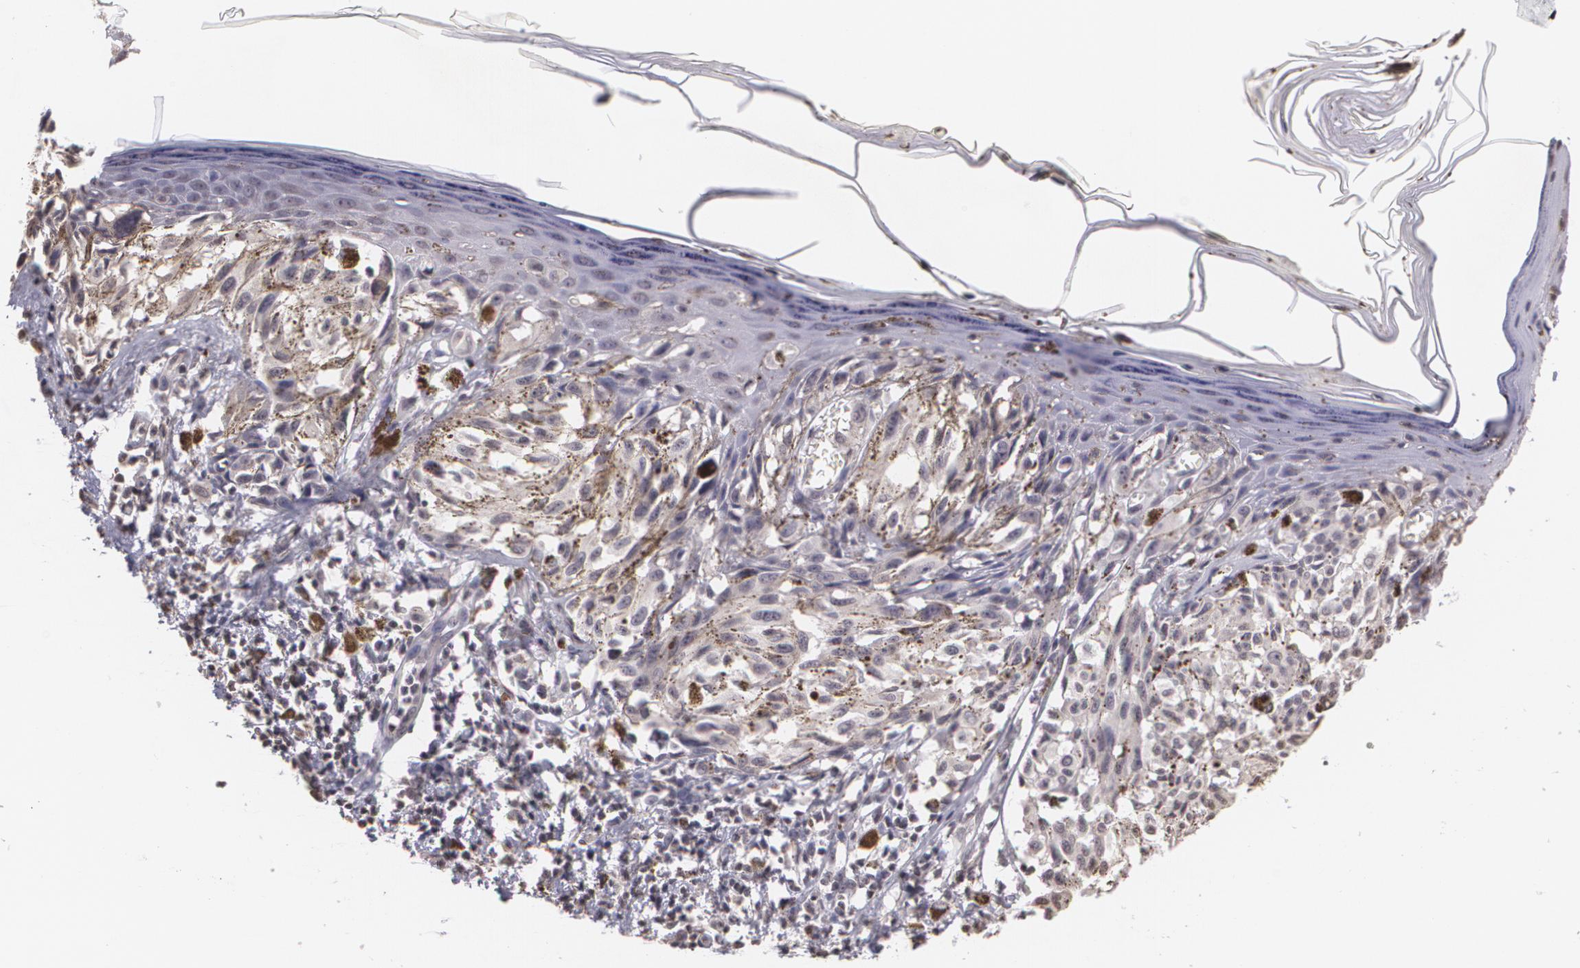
{"staining": {"intensity": "negative", "quantity": "none", "location": "none"}, "tissue": "melanoma", "cell_type": "Tumor cells", "image_type": "cancer", "snomed": [{"axis": "morphology", "description": "Malignant melanoma, NOS"}, {"axis": "topography", "description": "Skin"}], "caption": "DAB immunohistochemical staining of human melanoma demonstrates no significant expression in tumor cells.", "gene": "MUC1", "patient": {"sex": "female", "age": 72}}